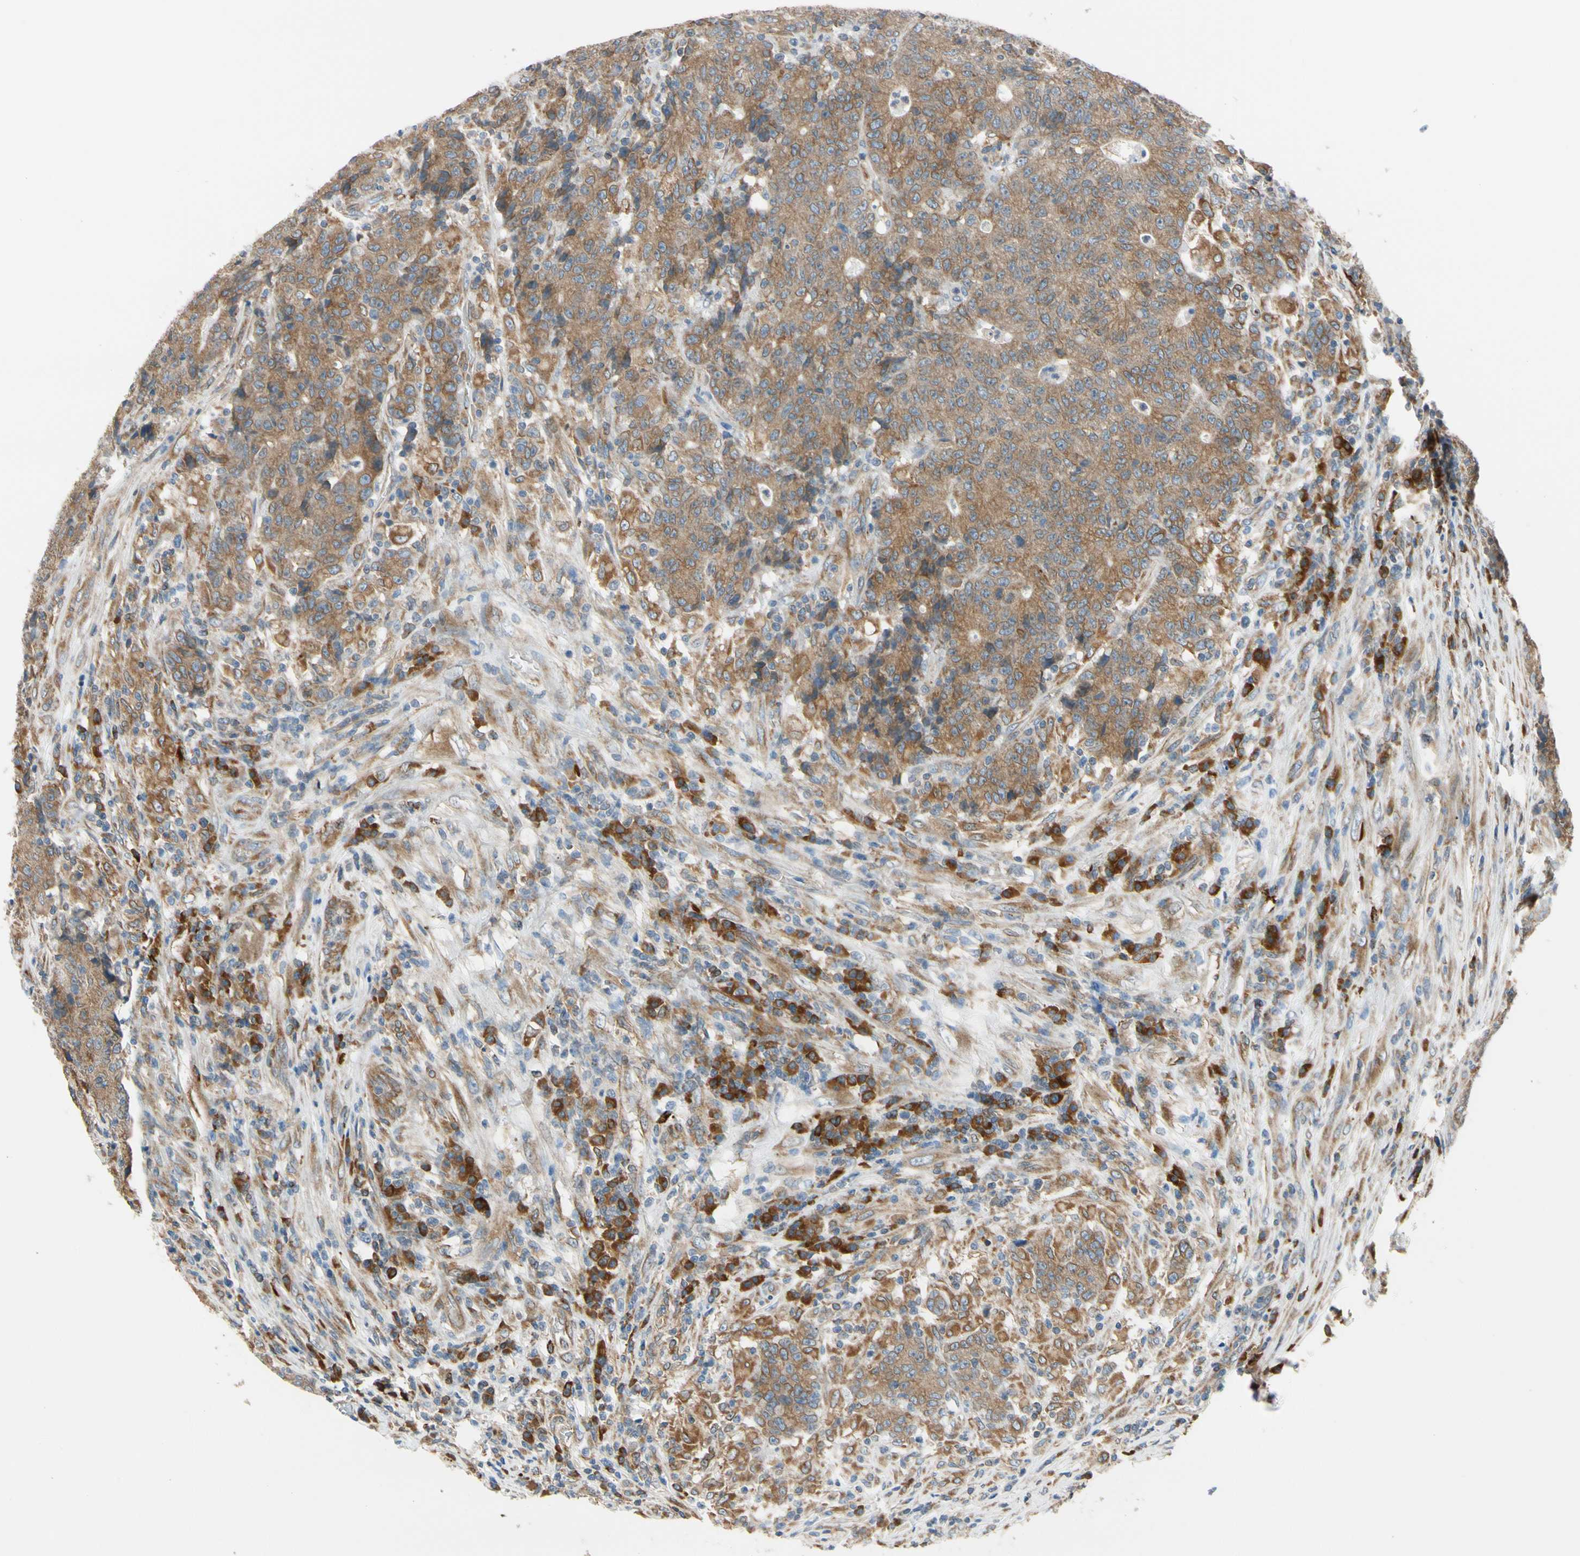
{"staining": {"intensity": "moderate", "quantity": ">75%", "location": "cytoplasmic/membranous"}, "tissue": "colorectal cancer", "cell_type": "Tumor cells", "image_type": "cancer", "snomed": [{"axis": "morphology", "description": "Normal tissue, NOS"}, {"axis": "morphology", "description": "Adenocarcinoma, NOS"}, {"axis": "topography", "description": "Colon"}], "caption": "Human adenocarcinoma (colorectal) stained with a protein marker reveals moderate staining in tumor cells.", "gene": "CLCC1", "patient": {"sex": "female", "age": 75}}